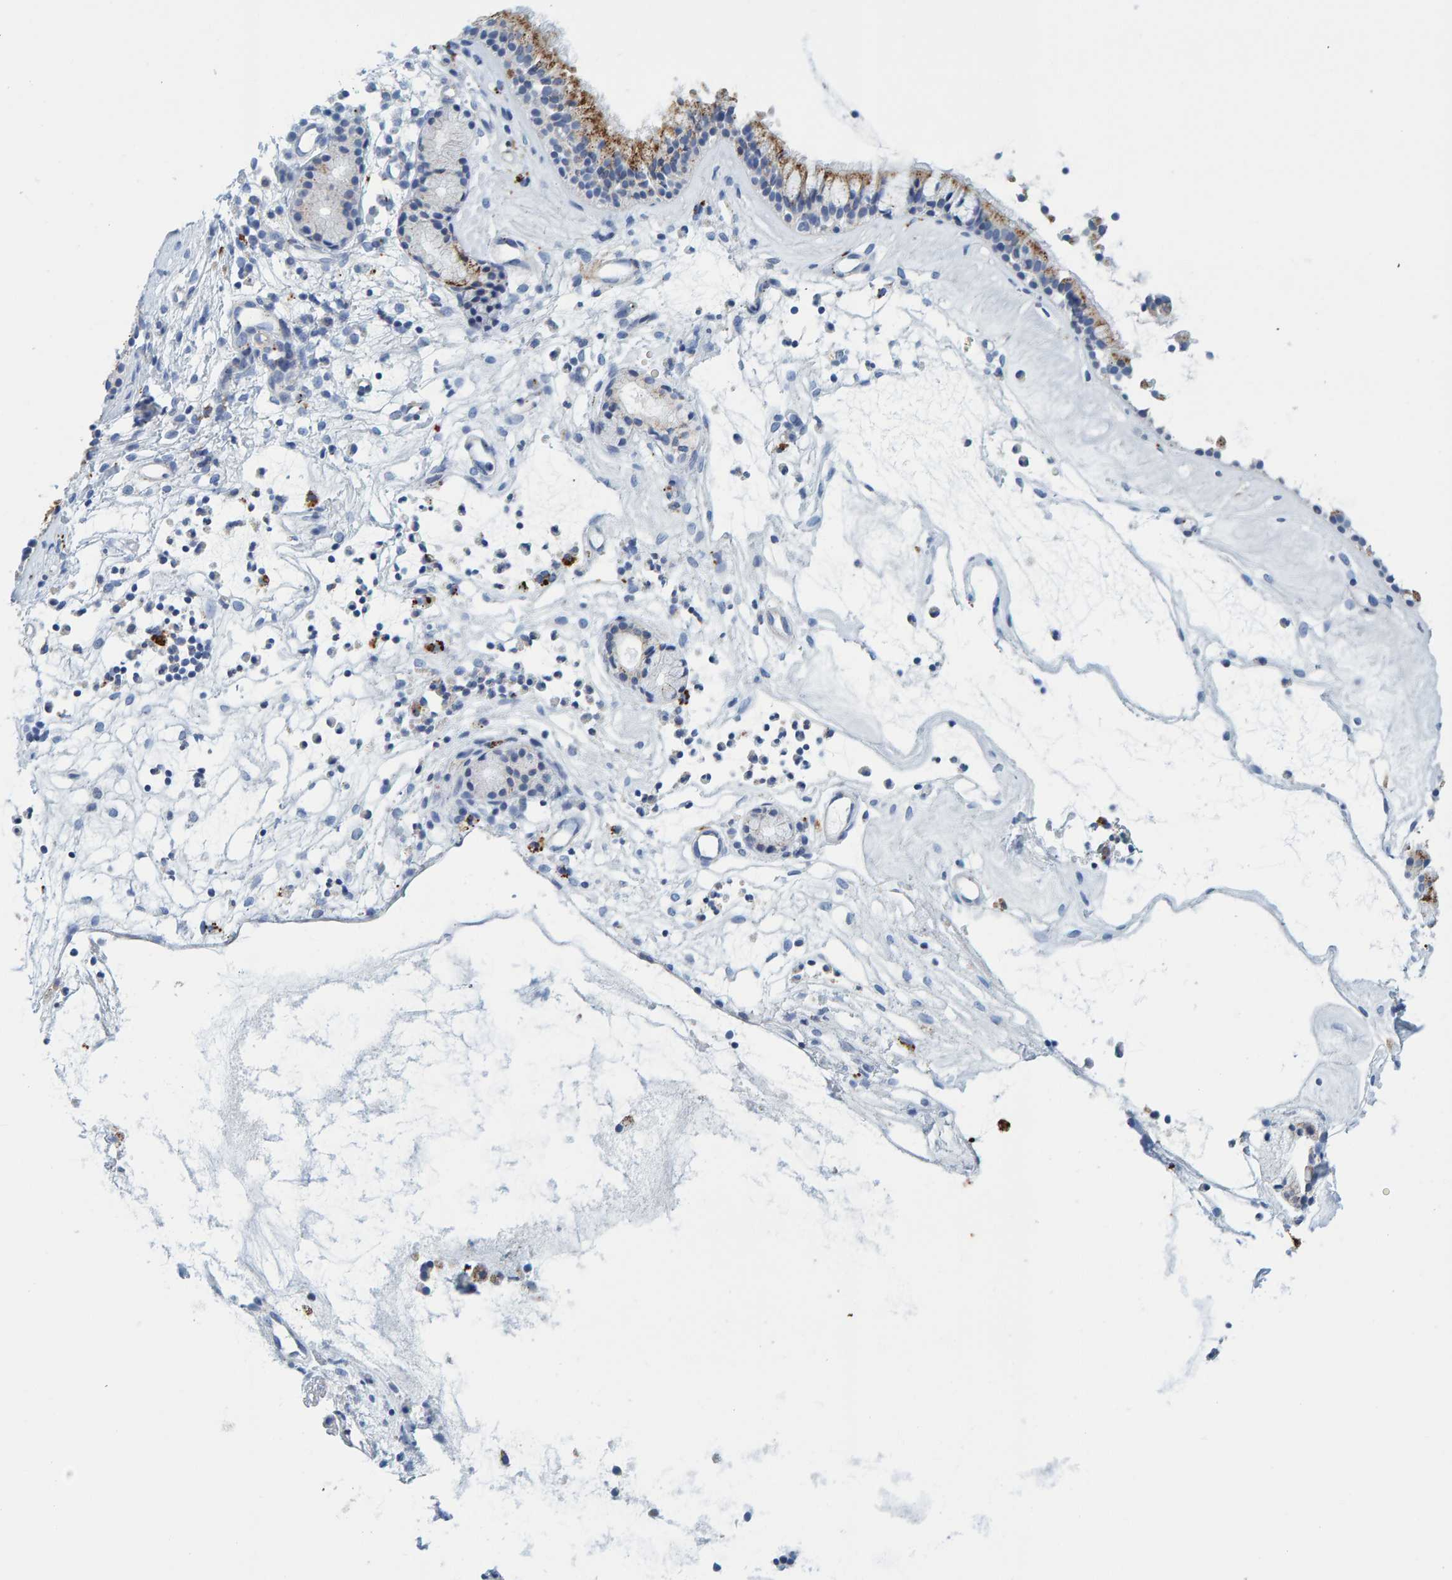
{"staining": {"intensity": "moderate", "quantity": ">75%", "location": "cytoplasmic/membranous"}, "tissue": "nasopharynx", "cell_type": "Respiratory epithelial cells", "image_type": "normal", "snomed": [{"axis": "morphology", "description": "Normal tissue, NOS"}, {"axis": "topography", "description": "Nasopharynx"}], "caption": "A brown stain highlights moderate cytoplasmic/membranous expression of a protein in respiratory epithelial cells of normal human nasopharynx. (IHC, brightfield microscopy, high magnification).", "gene": "BIN3", "patient": {"sex": "female", "age": 42}}